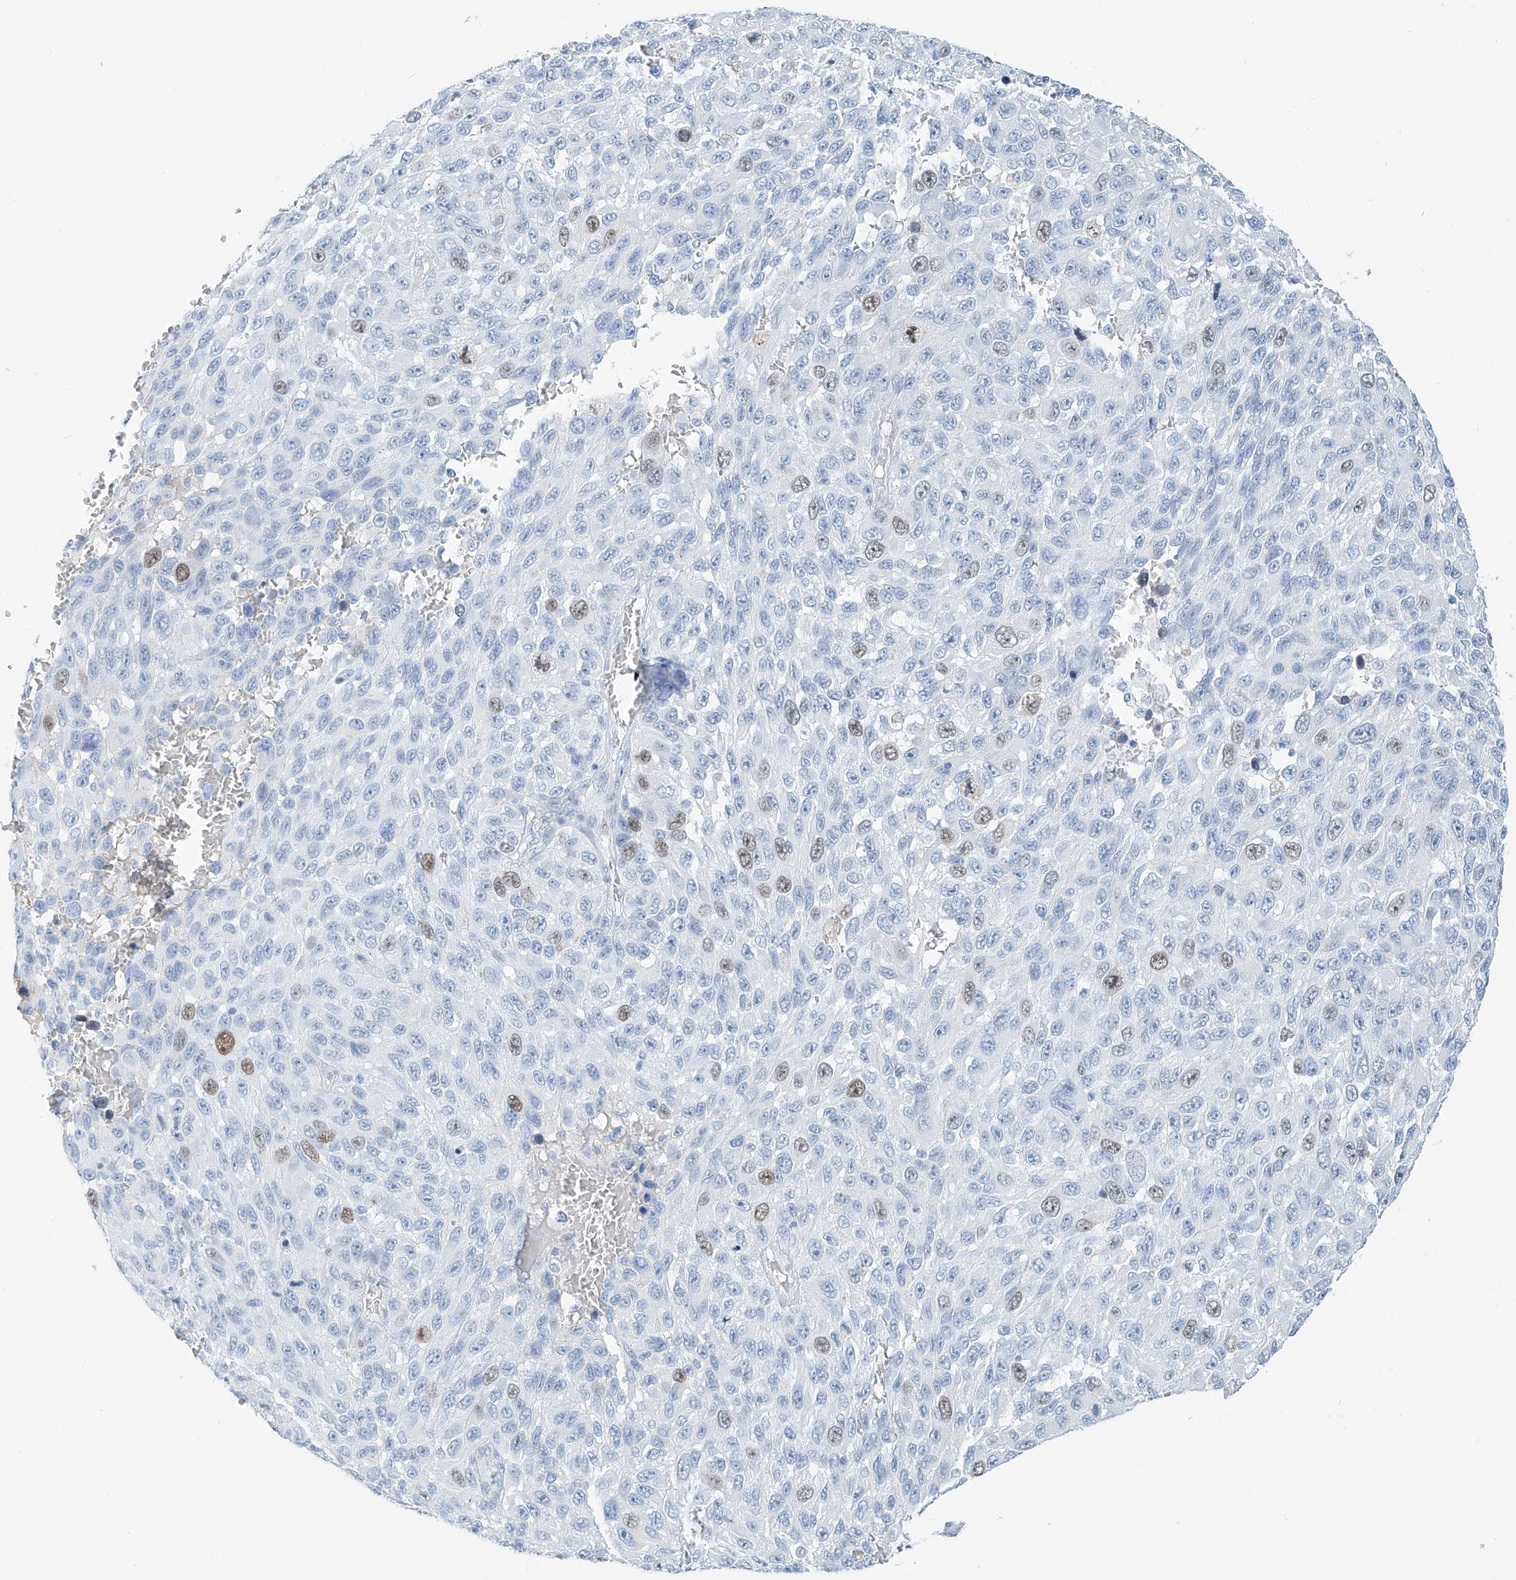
{"staining": {"intensity": "moderate", "quantity": "<25%", "location": "nuclear"}, "tissue": "melanoma", "cell_type": "Tumor cells", "image_type": "cancer", "snomed": [{"axis": "morphology", "description": "Malignant melanoma, NOS"}, {"axis": "topography", "description": "Skin"}], "caption": "Malignant melanoma stained with DAB (3,3'-diaminobenzidine) immunohistochemistry demonstrates low levels of moderate nuclear positivity in approximately <25% of tumor cells.", "gene": "SGO2", "patient": {"sex": "female", "age": 96}}